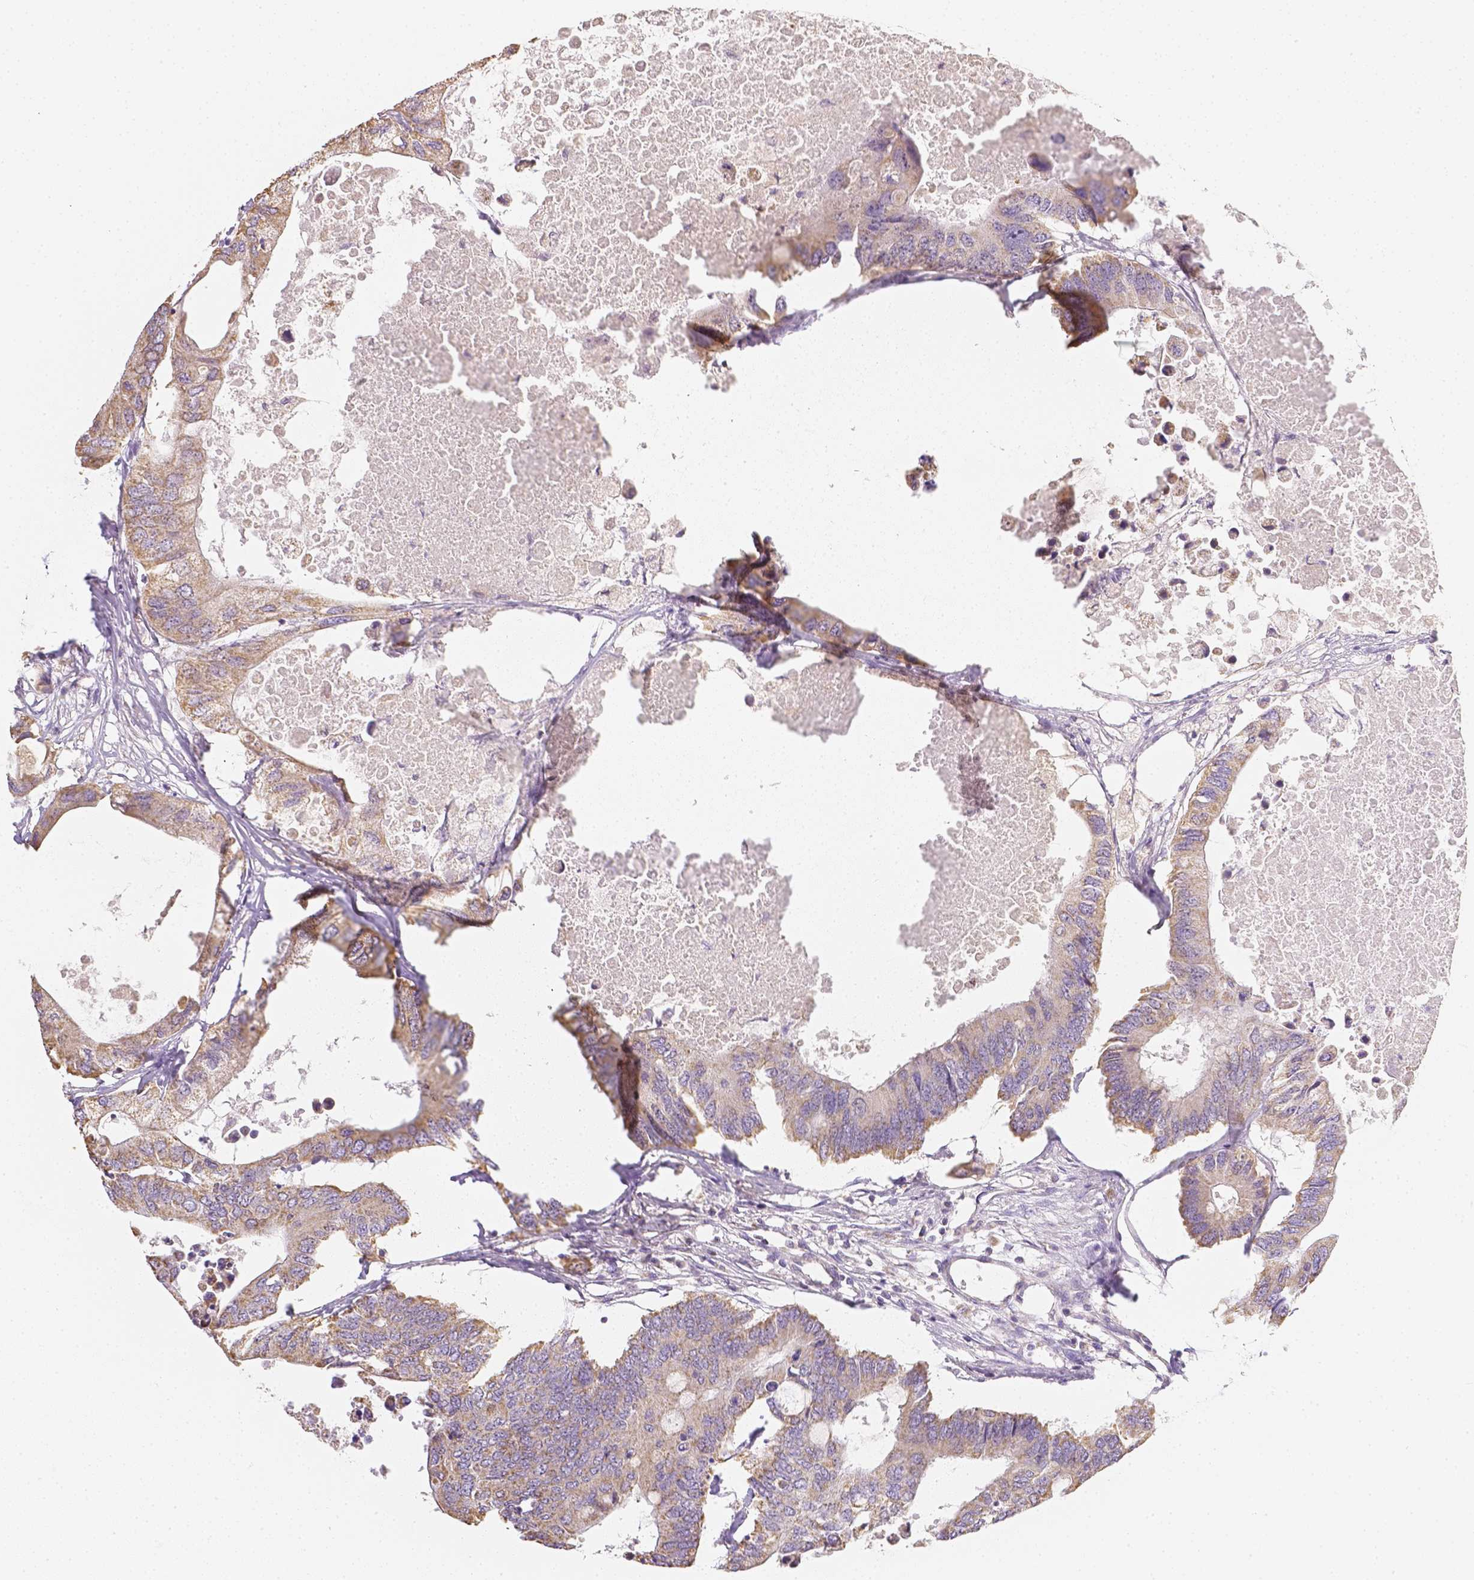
{"staining": {"intensity": "weak", "quantity": ">75%", "location": "cytoplasmic/membranous"}, "tissue": "colorectal cancer", "cell_type": "Tumor cells", "image_type": "cancer", "snomed": [{"axis": "morphology", "description": "Adenocarcinoma, NOS"}, {"axis": "topography", "description": "Colon"}], "caption": "There is low levels of weak cytoplasmic/membranous expression in tumor cells of colorectal cancer (adenocarcinoma), as demonstrated by immunohistochemical staining (brown color).", "gene": "NVL", "patient": {"sex": "male", "age": 71}}